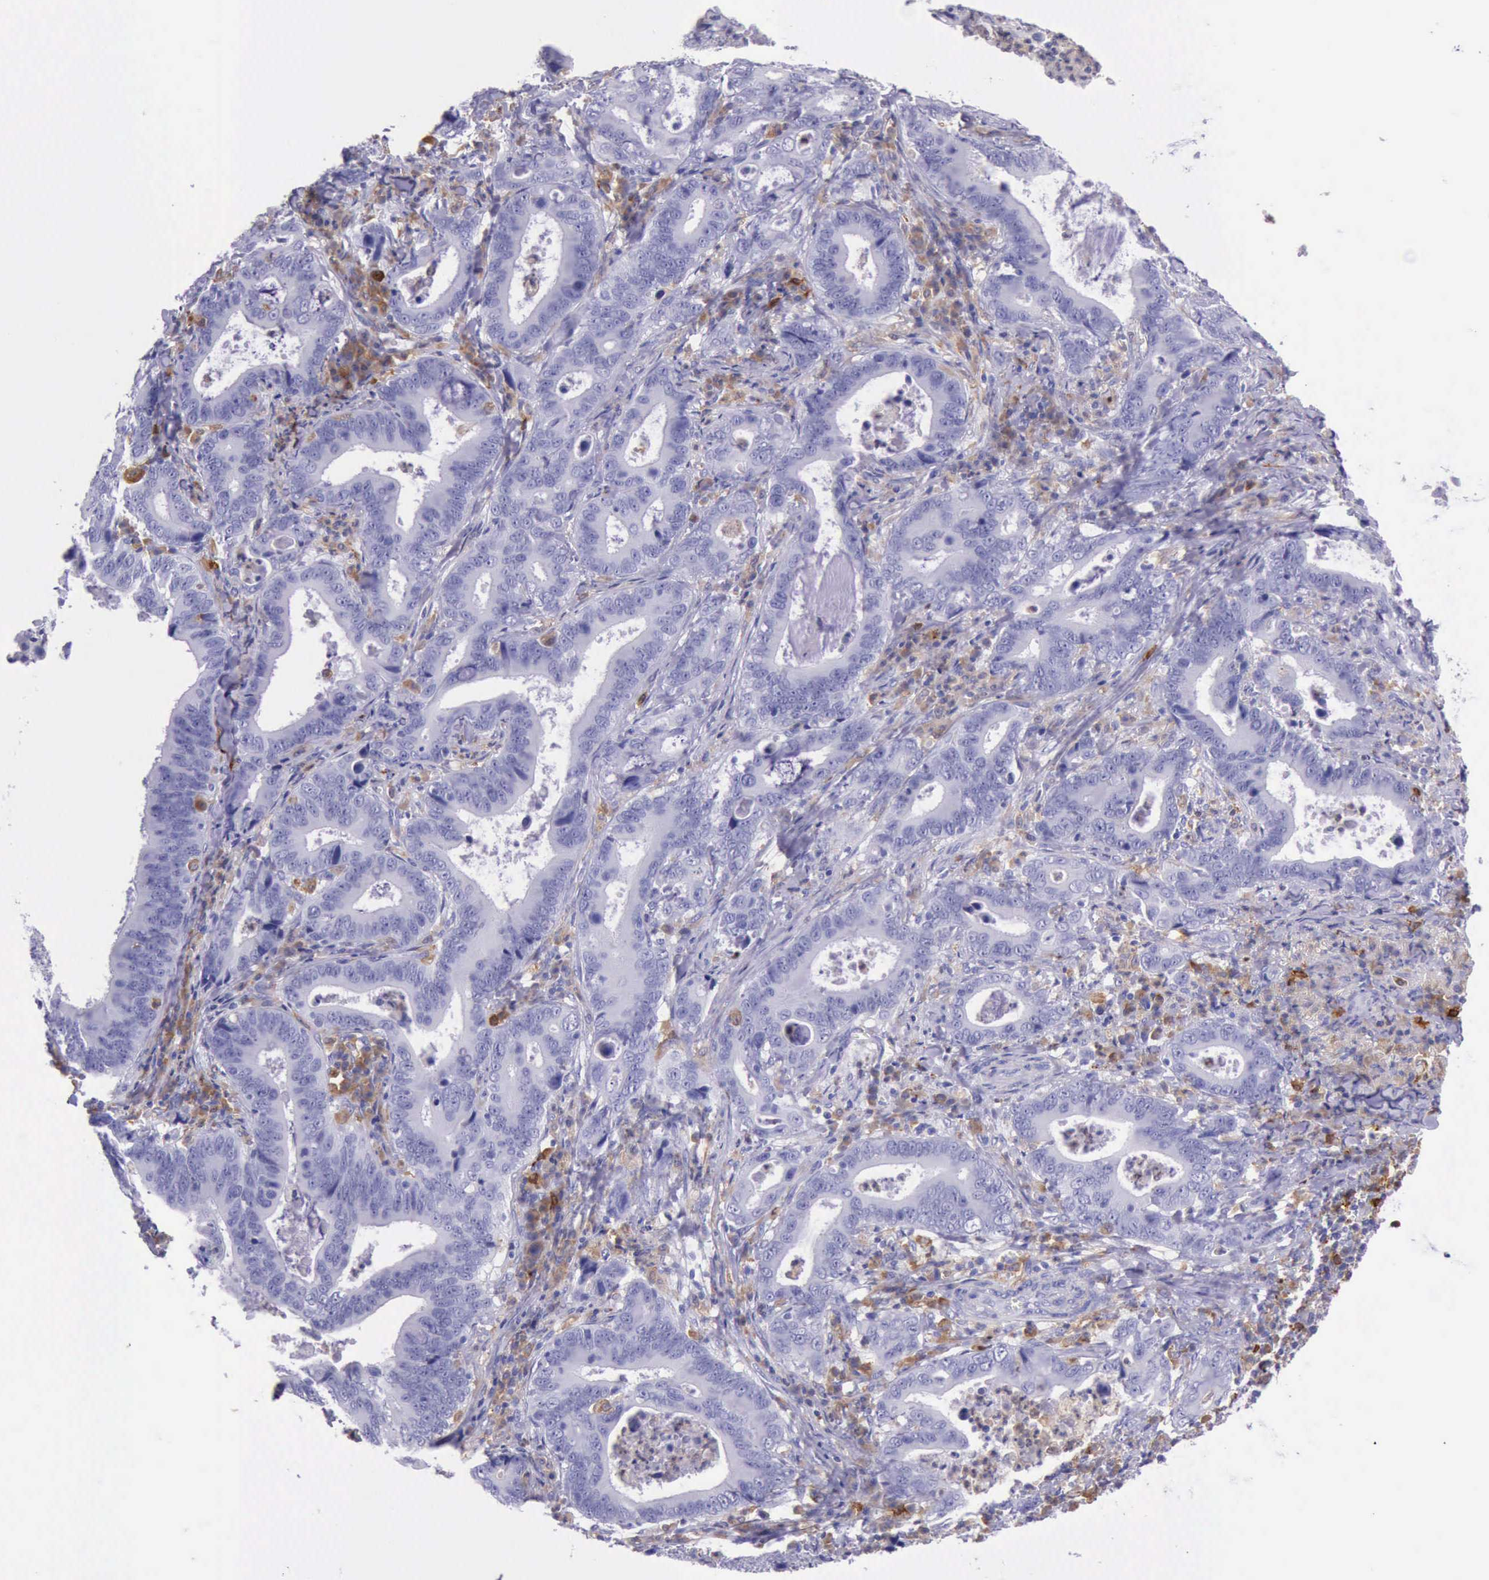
{"staining": {"intensity": "negative", "quantity": "none", "location": "none"}, "tissue": "stomach cancer", "cell_type": "Tumor cells", "image_type": "cancer", "snomed": [{"axis": "morphology", "description": "Adenocarcinoma, NOS"}, {"axis": "topography", "description": "Stomach, upper"}], "caption": "Immunohistochemical staining of stomach cancer (adenocarcinoma) exhibits no significant staining in tumor cells.", "gene": "BTK", "patient": {"sex": "male", "age": 63}}